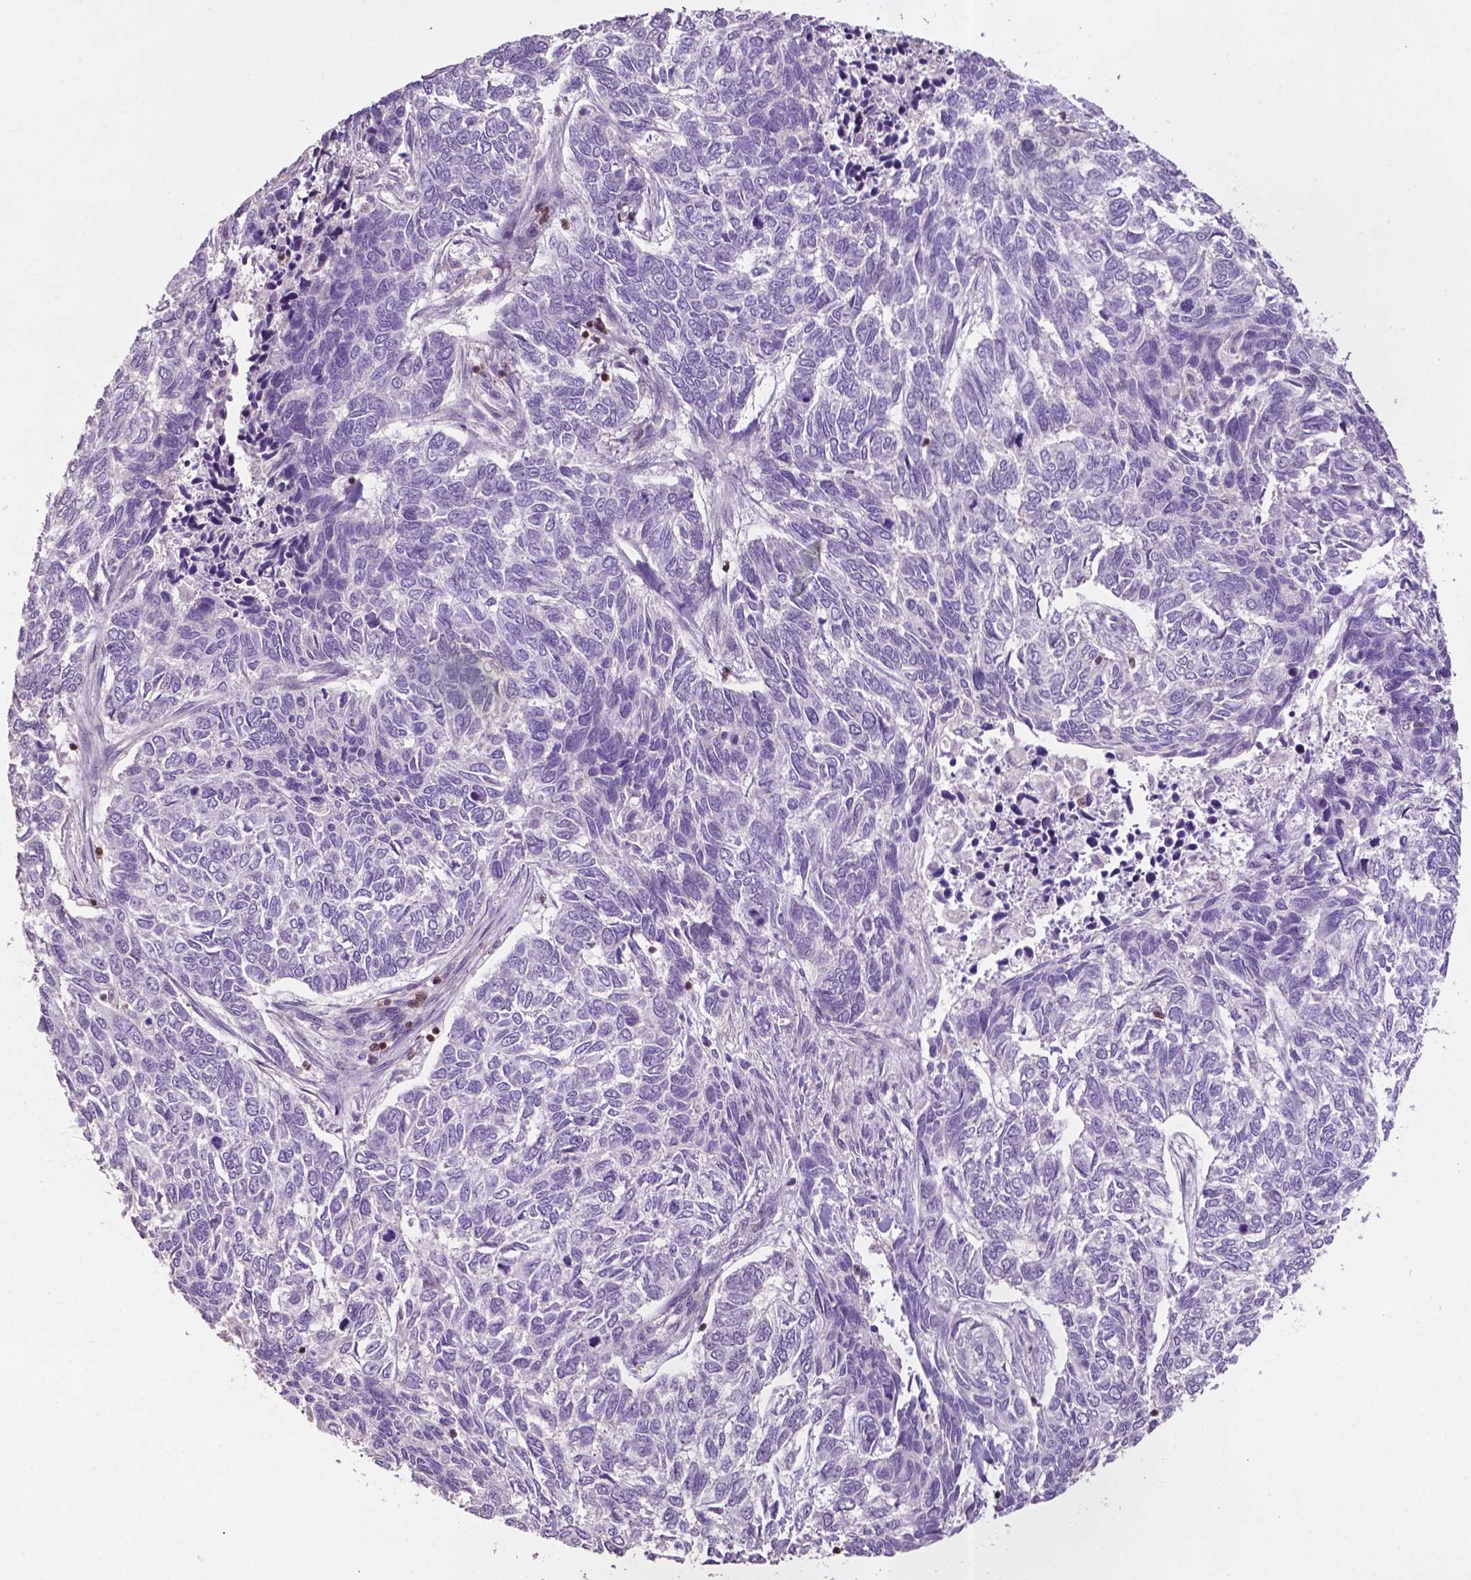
{"staining": {"intensity": "negative", "quantity": "none", "location": "none"}, "tissue": "skin cancer", "cell_type": "Tumor cells", "image_type": "cancer", "snomed": [{"axis": "morphology", "description": "Basal cell carcinoma"}, {"axis": "topography", "description": "Skin"}], "caption": "Immunohistochemistry histopathology image of neoplastic tissue: human skin cancer stained with DAB (3,3'-diaminobenzidine) exhibits no significant protein expression in tumor cells.", "gene": "TBC1D10C", "patient": {"sex": "female", "age": 65}}